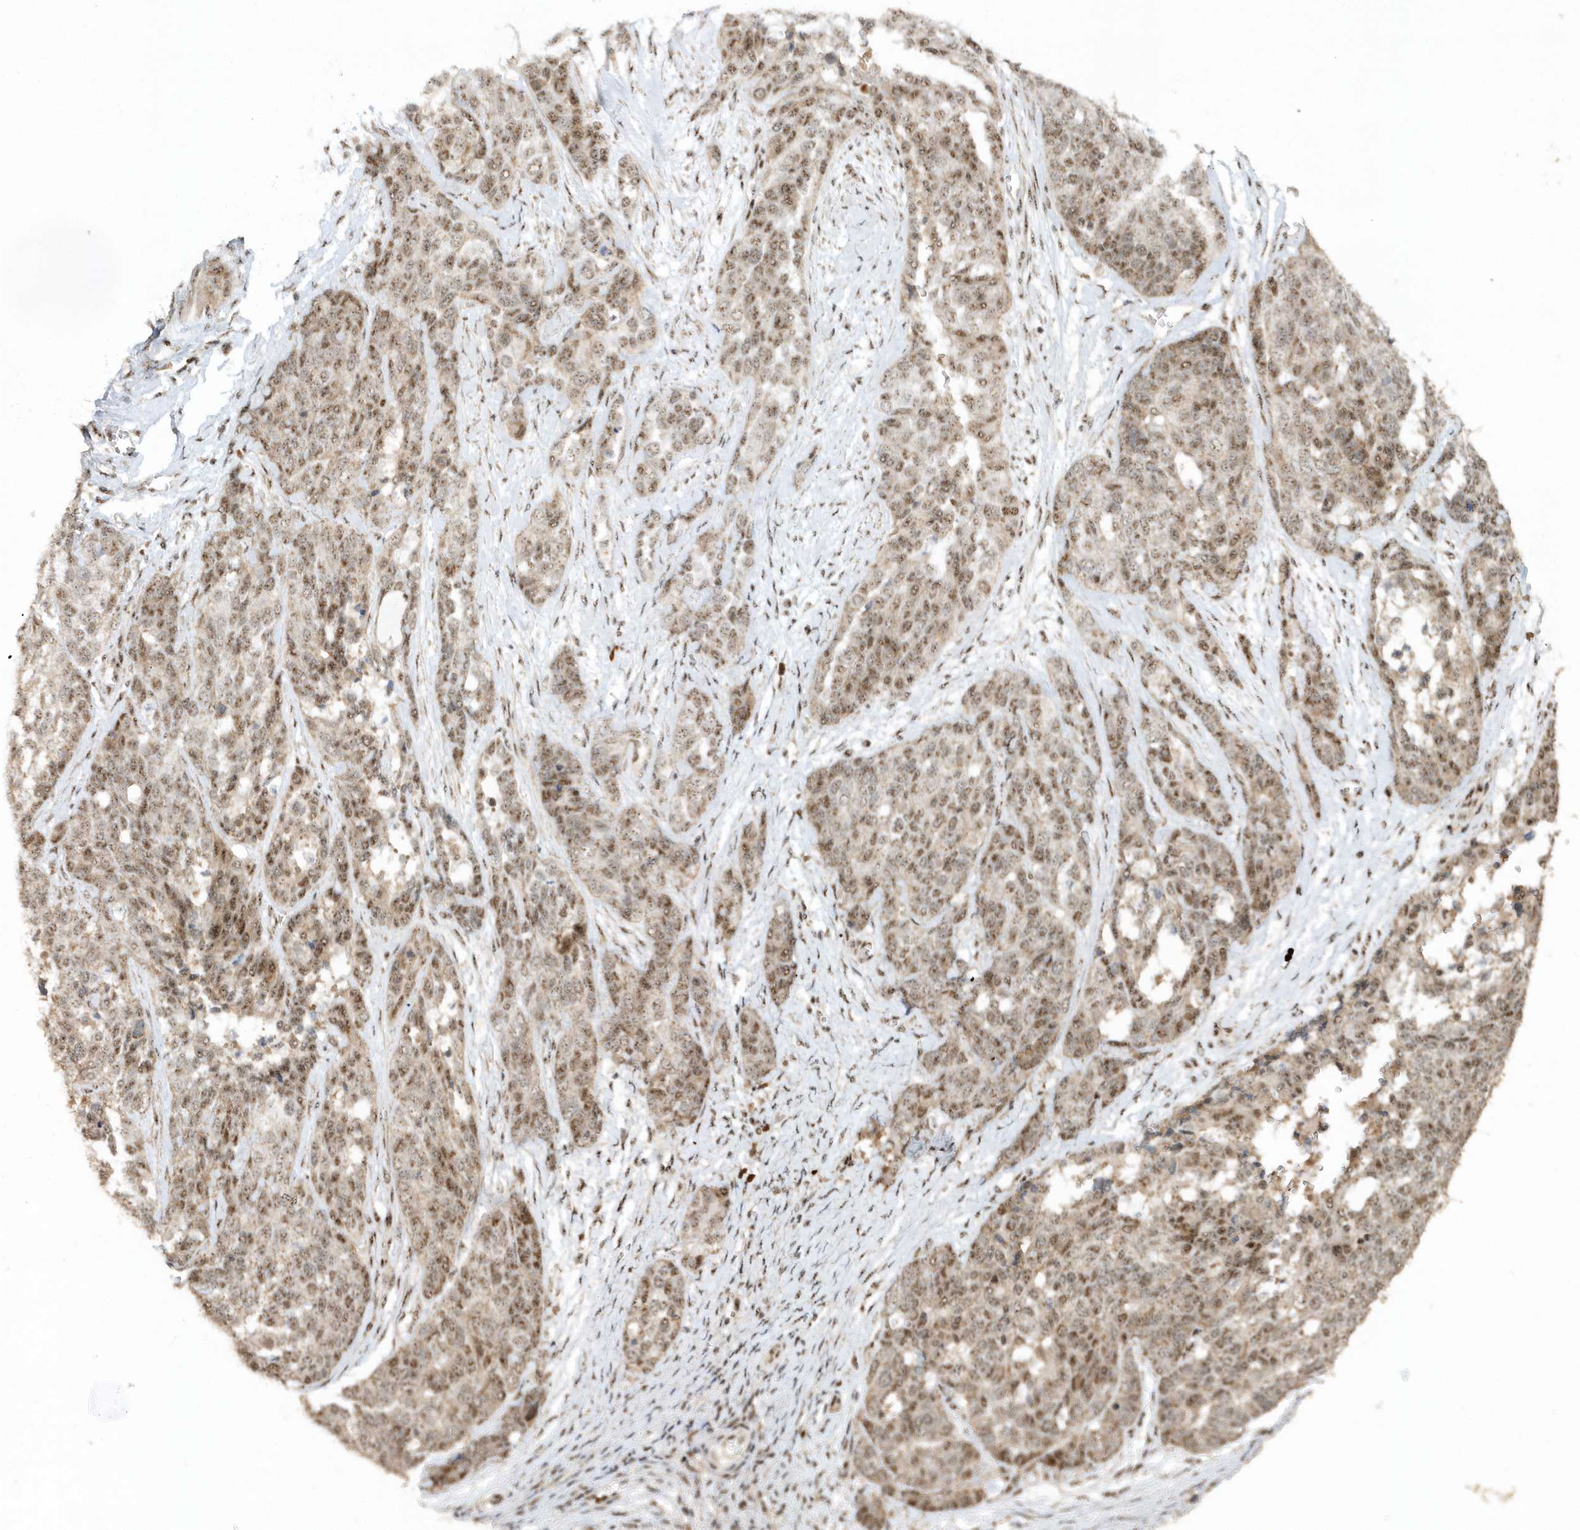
{"staining": {"intensity": "moderate", "quantity": ">75%", "location": "nuclear"}, "tissue": "ovarian cancer", "cell_type": "Tumor cells", "image_type": "cancer", "snomed": [{"axis": "morphology", "description": "Cystadenocarcinoma, serous, NOS"}, {"axis": "topography", "description": "Ovary"}], "caption": "There is medium levels of moderate nuclear positivity in tumor cells of ovarian serous cystadenocarcinoma, as demonstrated by immunohistochemical staining (brown color).", "gene": "POLR3B", "patient": {"sex": "female", "age": 44}}